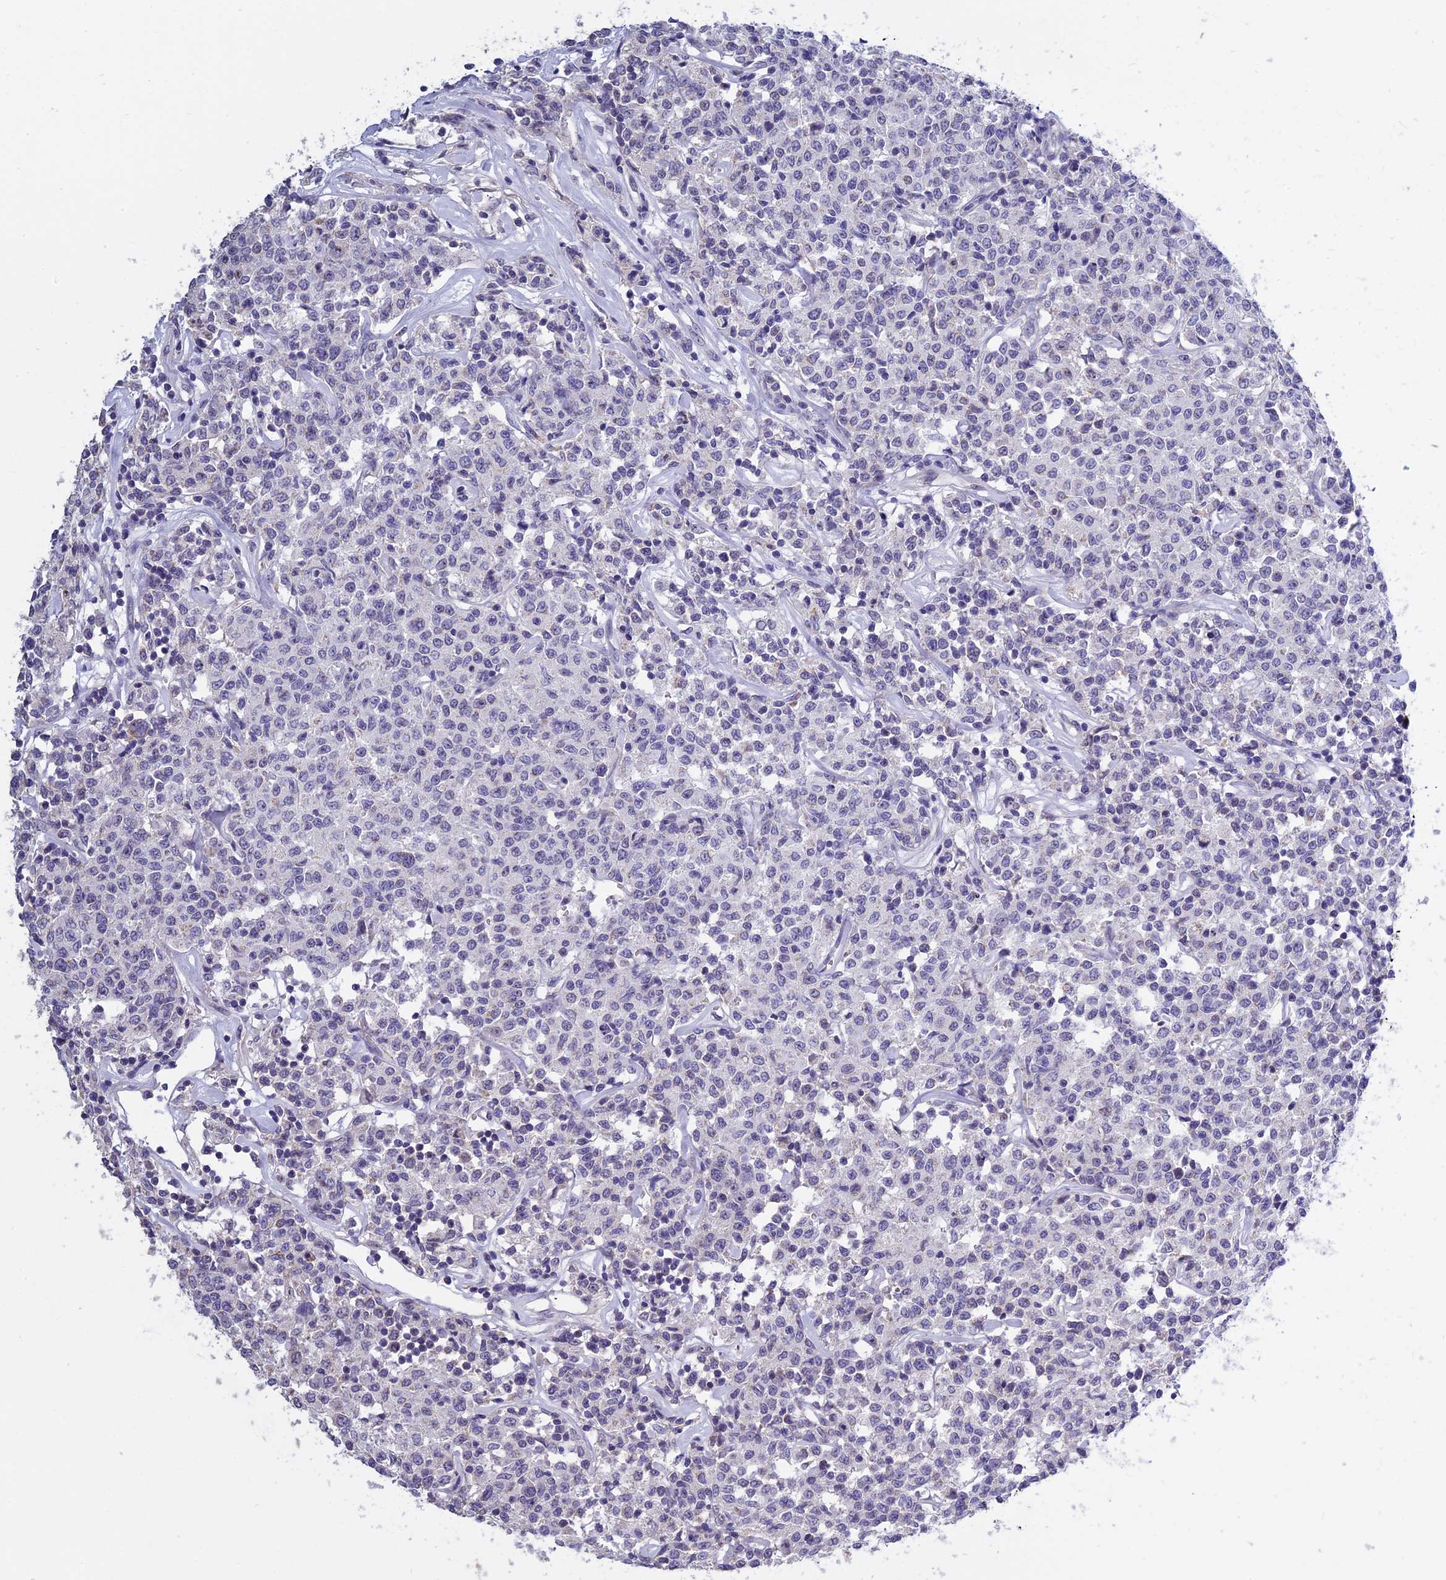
{"staining": {"intensity": "negative", "quantity": "none", "location": "none"}, "tissue": "lymphoma", "cell_type": "Tumor cells", "image_type": "cancer", "snomed": [{"axis": "morphology", "description": "Malignant lymphoma, non-Hodgkin's type, Low grade"}, {"axis": "topography", "description": "Small intestine"}], "caption": "High power microscopy photomicrograph of an immunohistochemistry image of malignant lymphoma, non-Hodgkin's type (low-grade), revealing no significant positivity in tumor cells.", "gene": "KNOP1", "patient": {"sex": "female", "age": 59}}